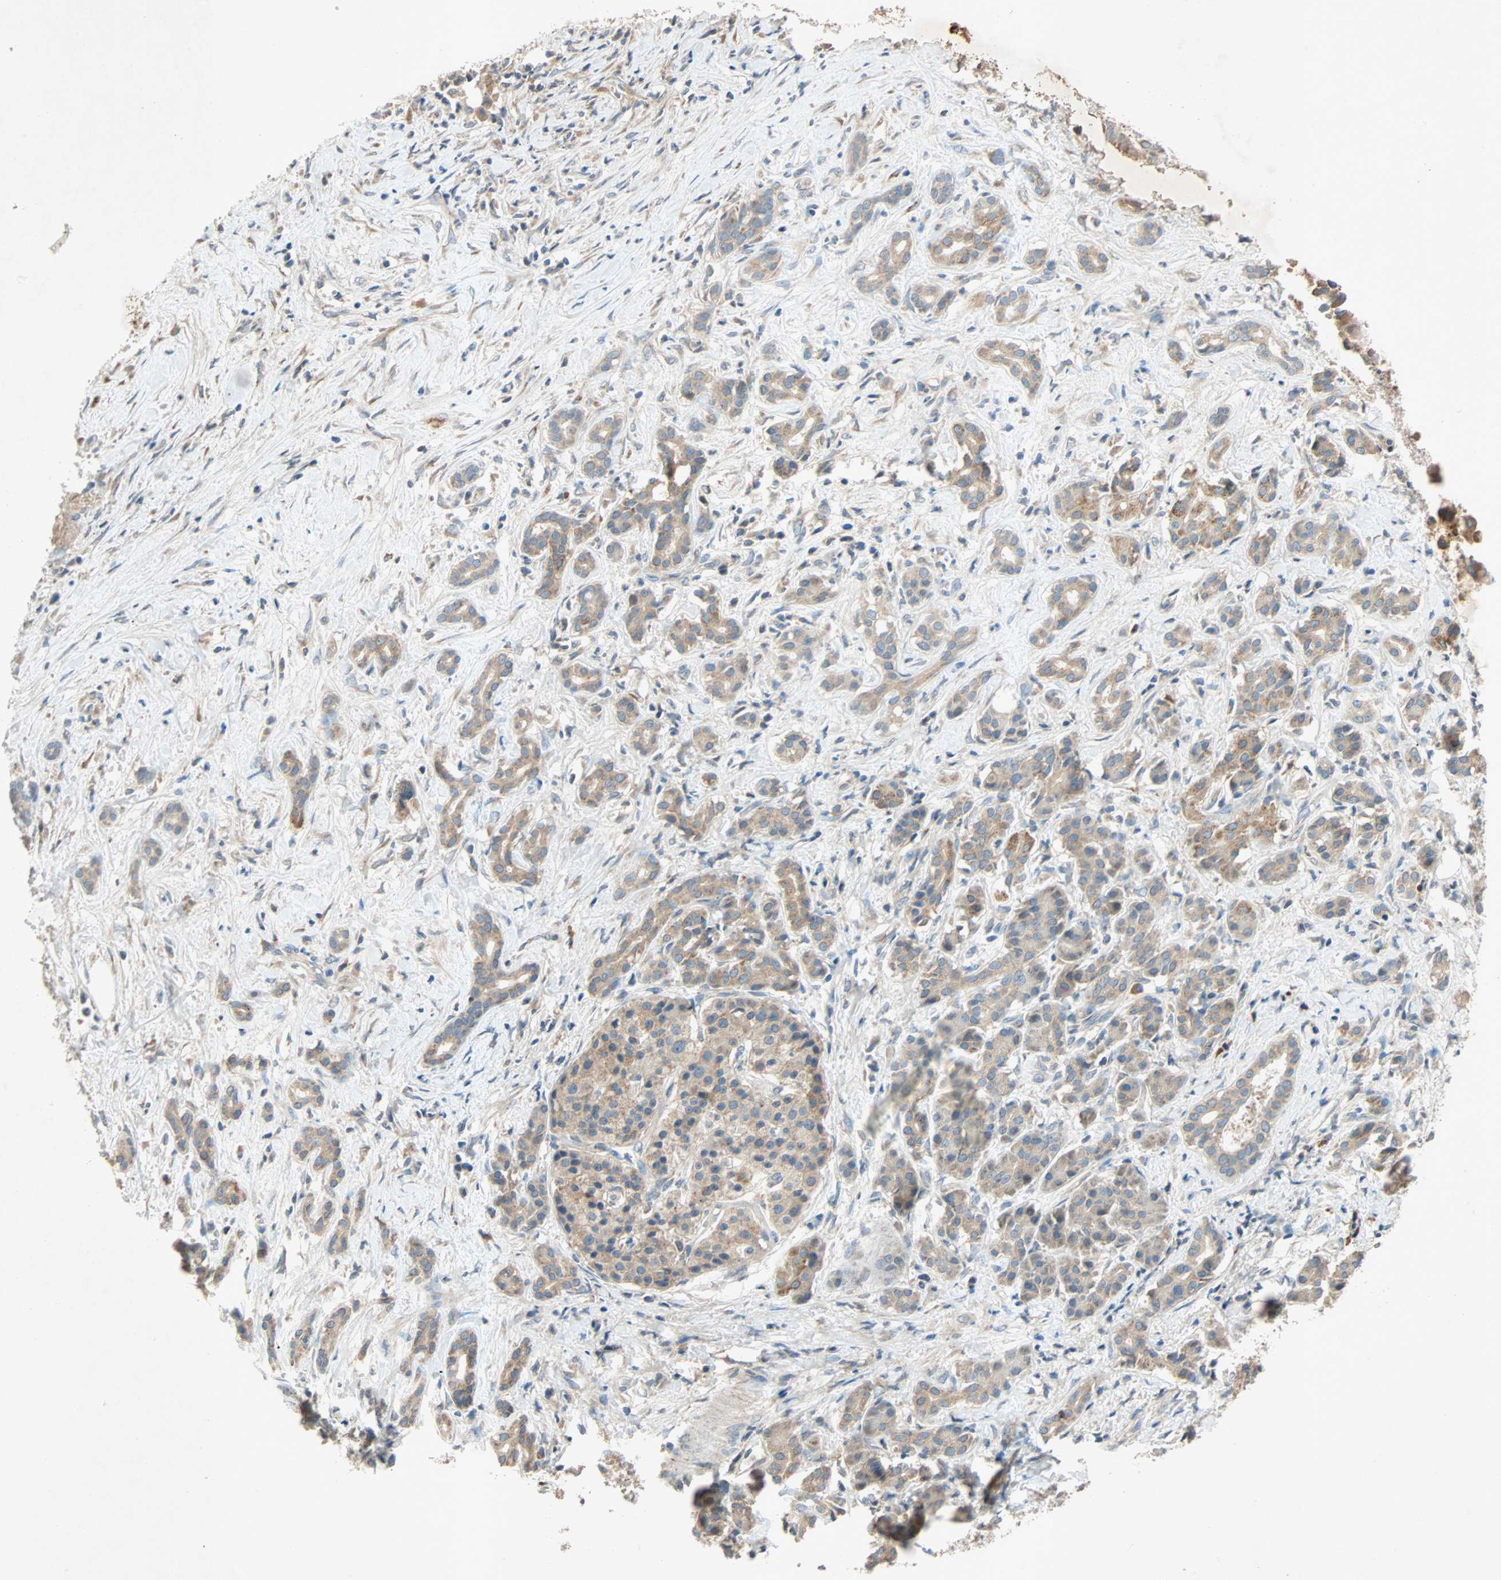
{"staining": {"intensity": "weak", "quantity": ">75%", "location": "cytoplasmic/membranous"}, "tissue": "pancreatic cancer", "cell_type": "Tumor cells", "image_type": "cancer", "snomed": [{"axis": "morphology", "description": "Adenocarcinoma, NOS"}, {"axis": "topography", "description": "Pancreas"}], "caption": "An immunohistochemistry (IHC) micrograph of tumor tissue is shown. Protein staining in brown shows weak cytoplasmic/membranous positivity in pancreatic cancer within tumor cells.", "gene": "XYLT1", "patient": {"sex": "male", "age": 41}}